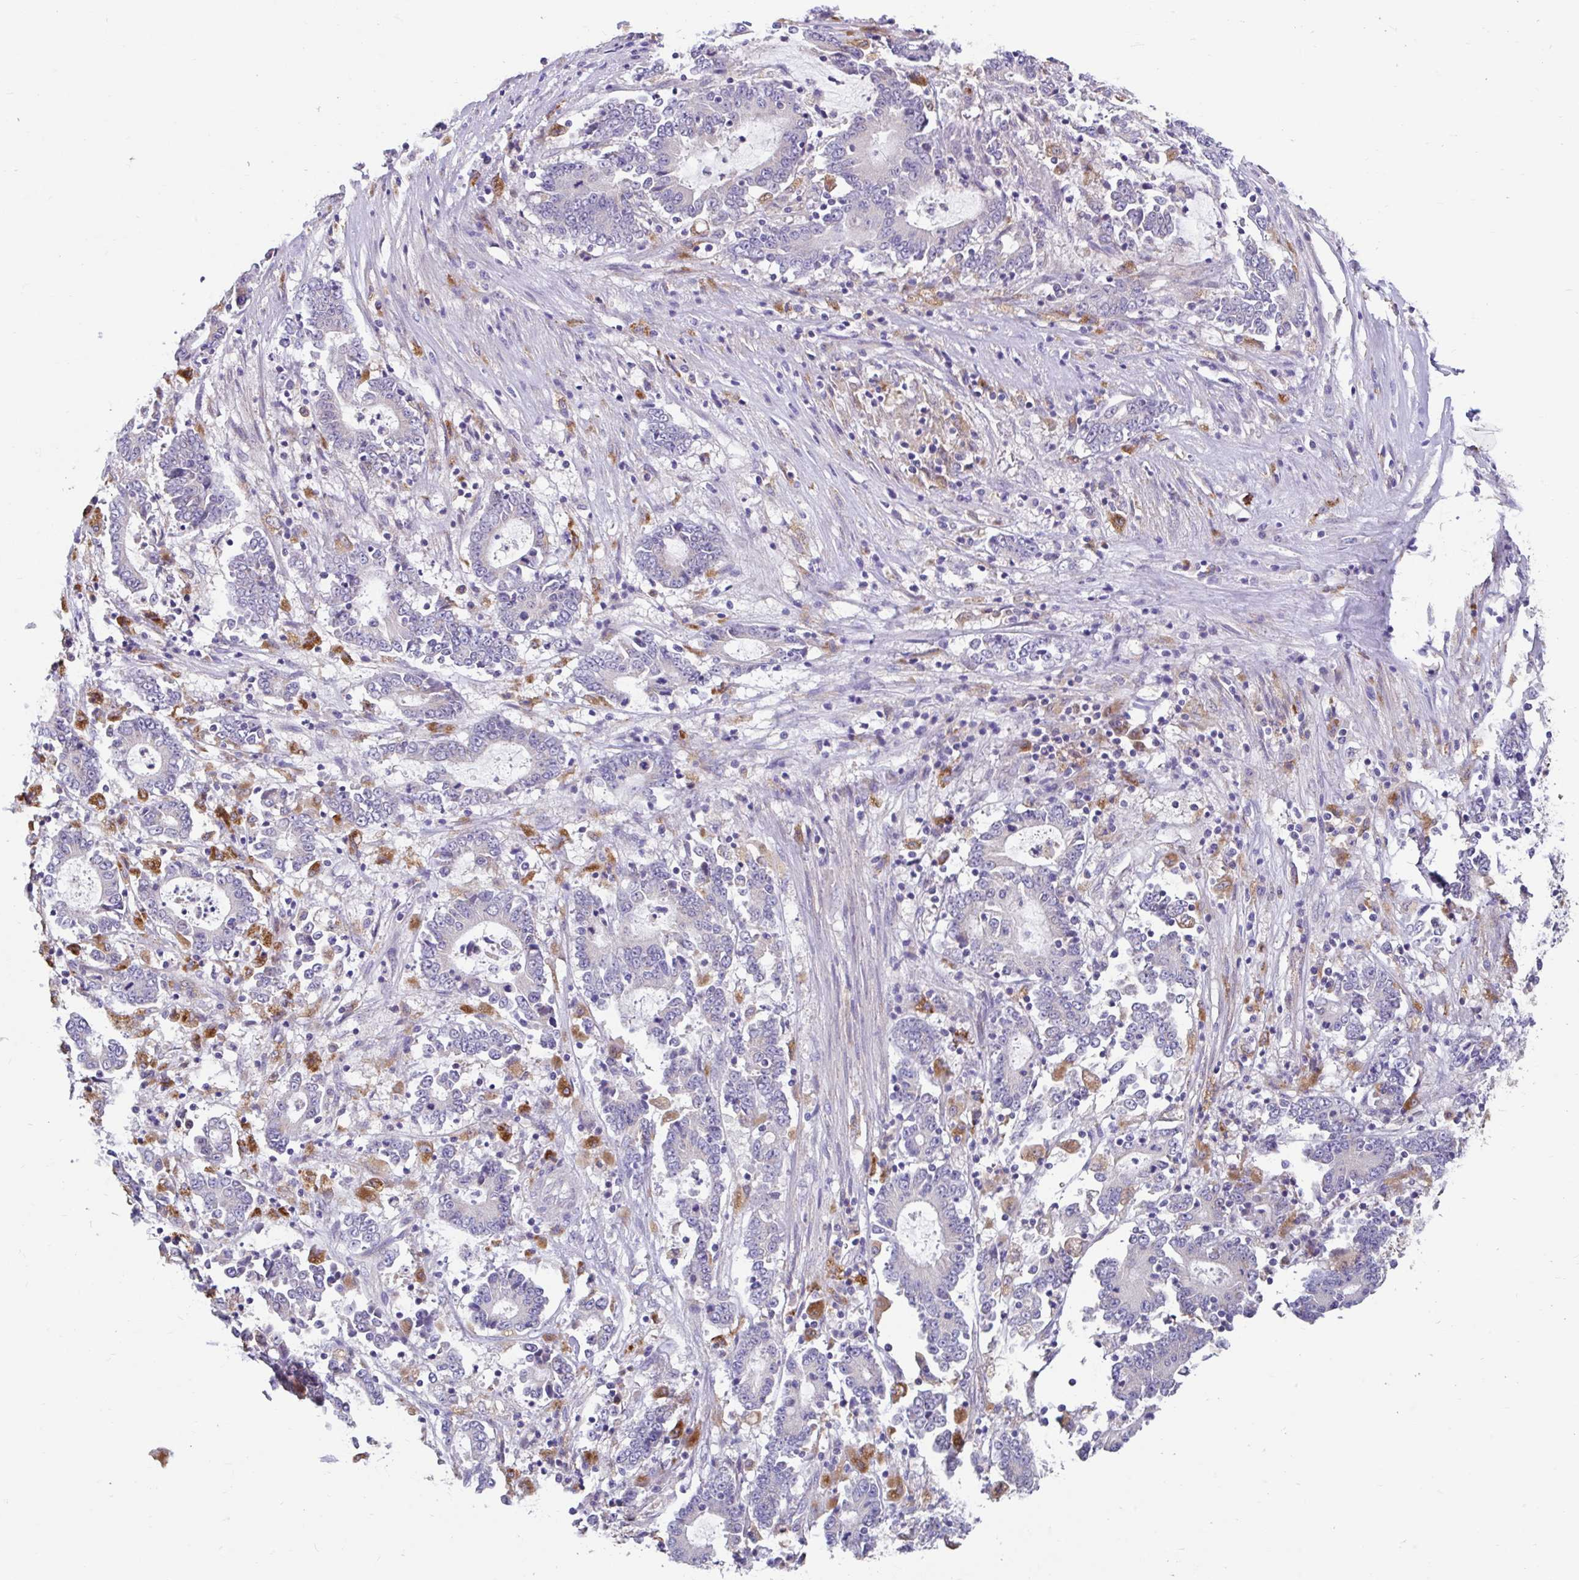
{"staining": {"intensity": "moderate", "quantity": "<25%", "location": "cytoplasmic/membranous"}, "tissue": "stomach cancer", "cell_type": "Tumor cells", "image_type": "cancer", "snomed": [{"axis": "morphology", "description": "Adenocarcinoma, NOS"}, {"axis": "topography", "description": "Stomach, upper"}], "caption": "Stomach cancer (adenocarcinoma) stained with a protein marker exhibits moderate staining in tumor cells.", "gene": "ZNF33A", "patient": {"sex": "male", "age": 68}}